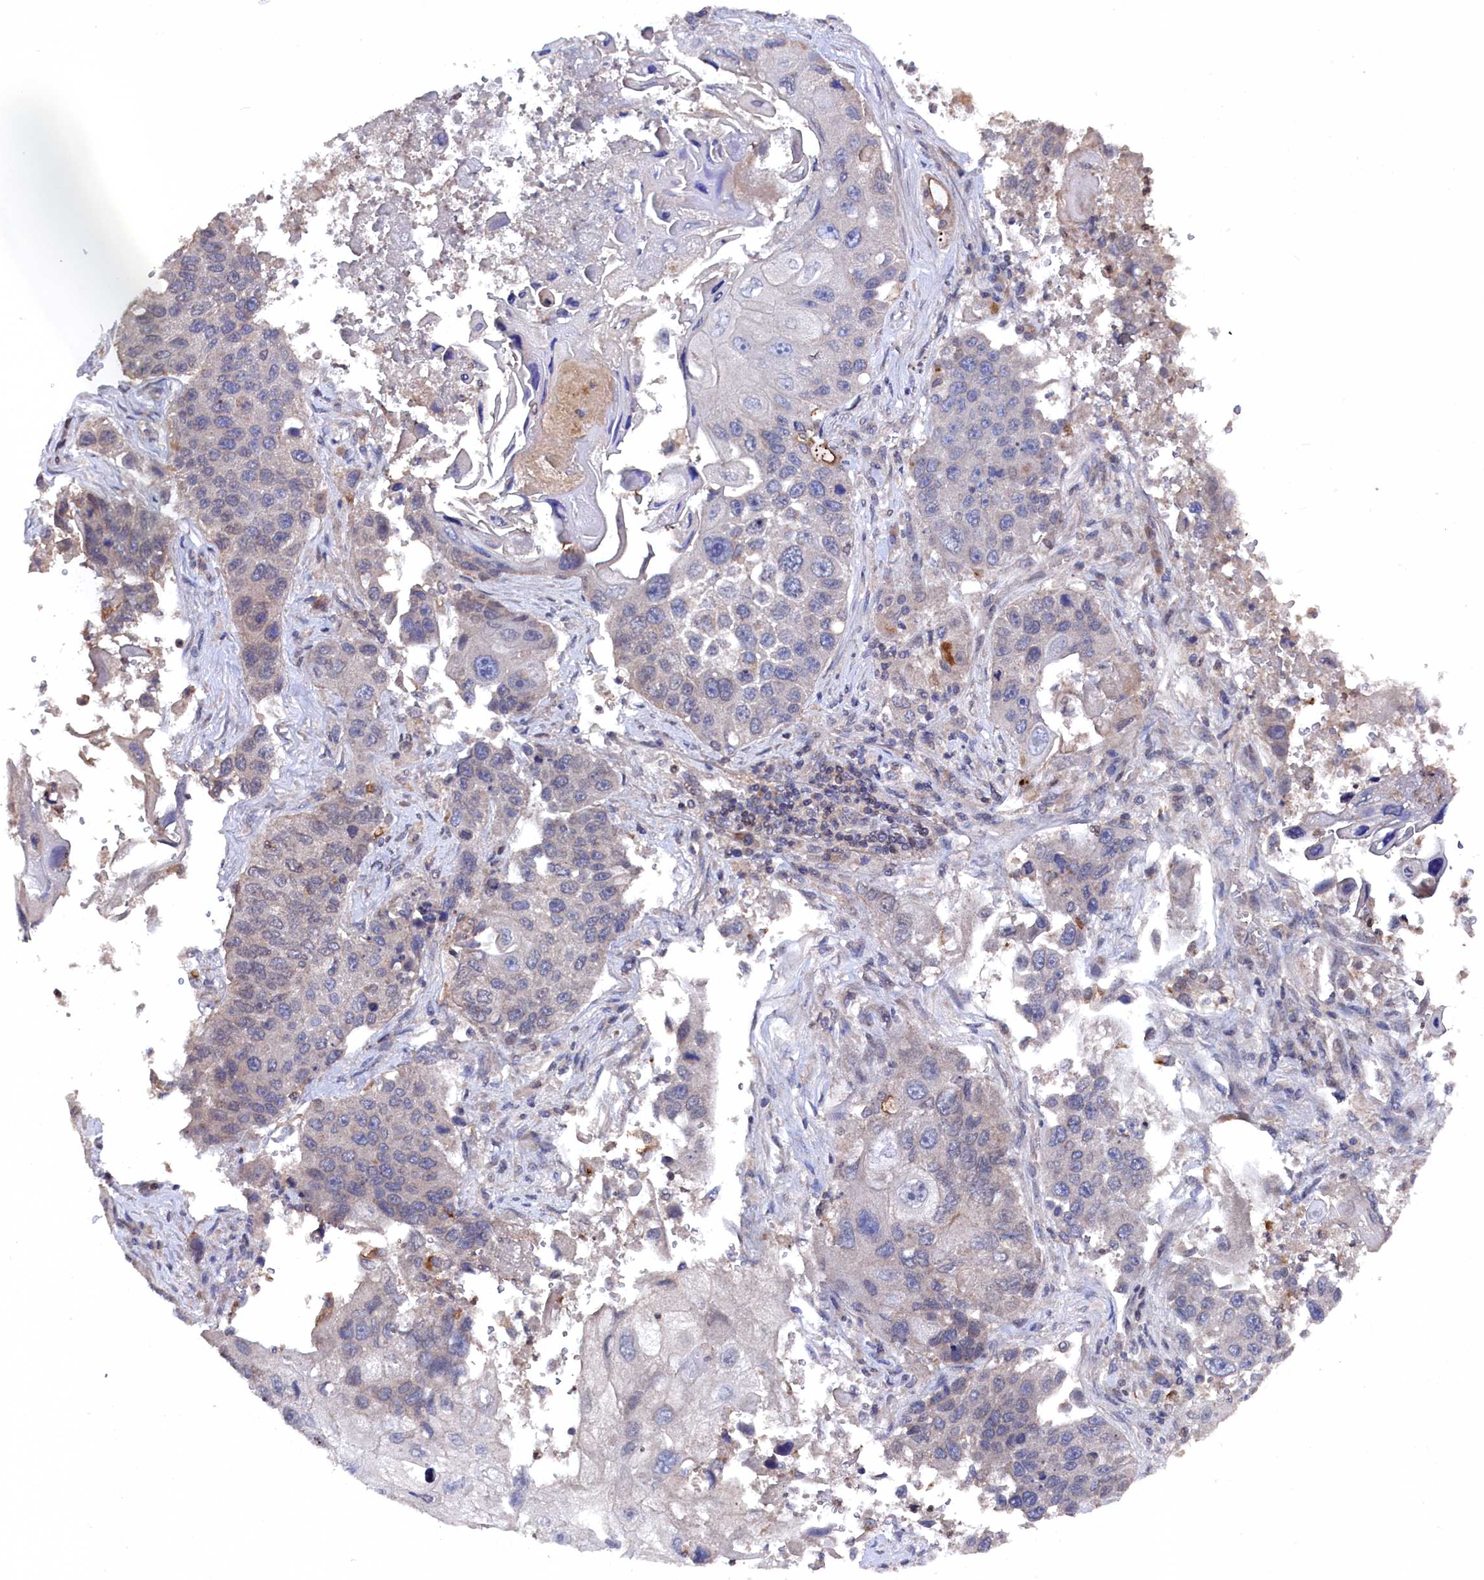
{"staining": {"intensity": "negative", "quantity": "none", "location": "none"}, "tissue": "lung cancer", "cell_type": "Tumor cells", "image_type": "cancer", "snomed": [{"axis": "morphology", "description": "Squamous cell carcinoma, NOS"}, {"axis": "topography", "description": "Lung"}], "caption": "Photomicrograph shows no protein staining in tumor cells of lung cancer tissue.", "gene": "TMC5", "patient": {"sex": "male", "age": 61}}